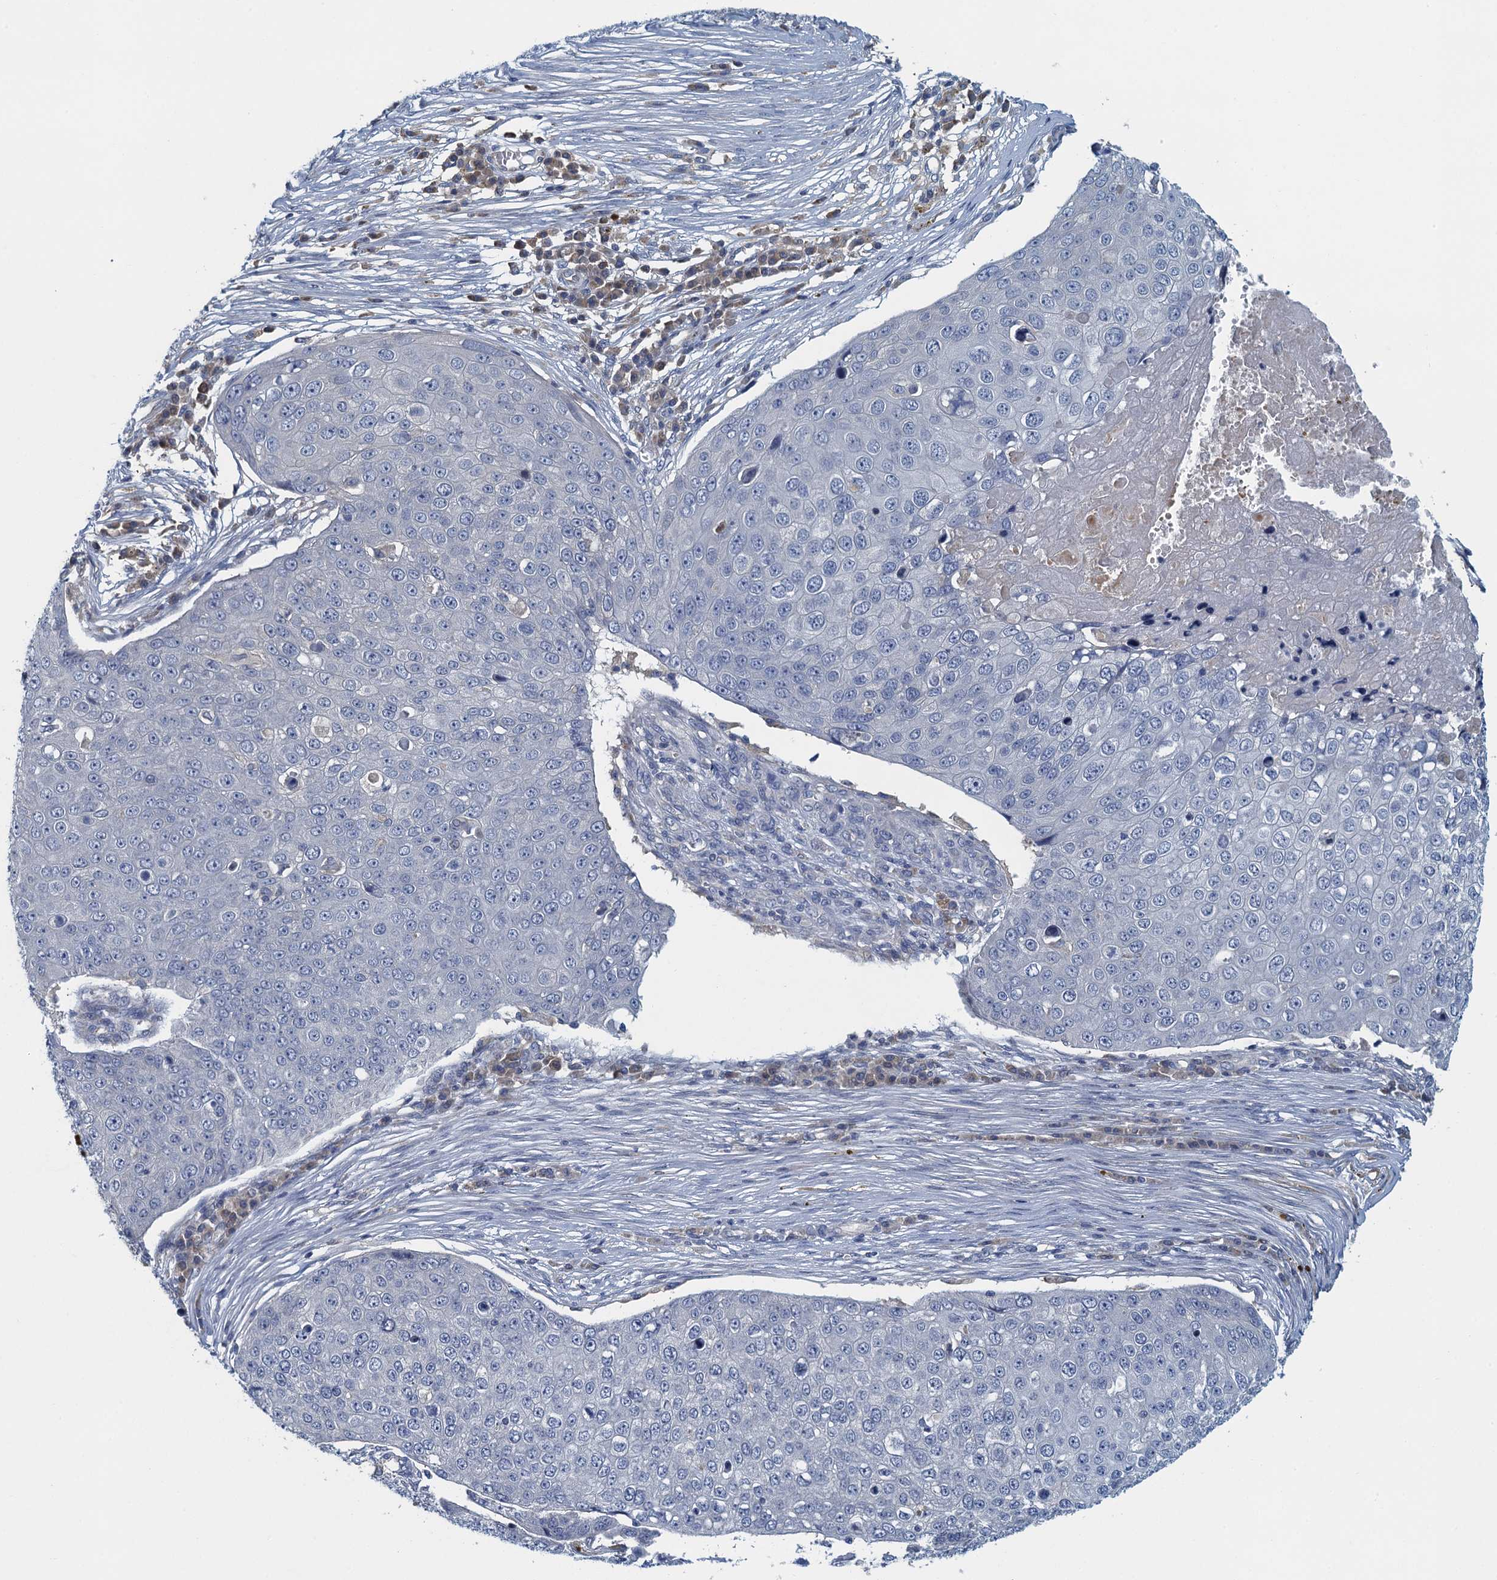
{"staining": {"intensity": "negative", "quantity": "none", "location": "none"}, "tissue": "skin cancer", "cell_type": "Tumor cells", "image_type": "cancer", "snomed": [{"axis": "morphology", "description": "Squamous cell carcinoma, NOS"}, {"axis": "topography", "description": "Skin"}], "caption": "There is no significant expression in tumor cells of squamous cell carcinoma (skin). (DAB IHC visualized using brightfield microscopy, high magnification).", "gene": "NCKAP1L", "patient": {"sex": "male", "age": 71}}